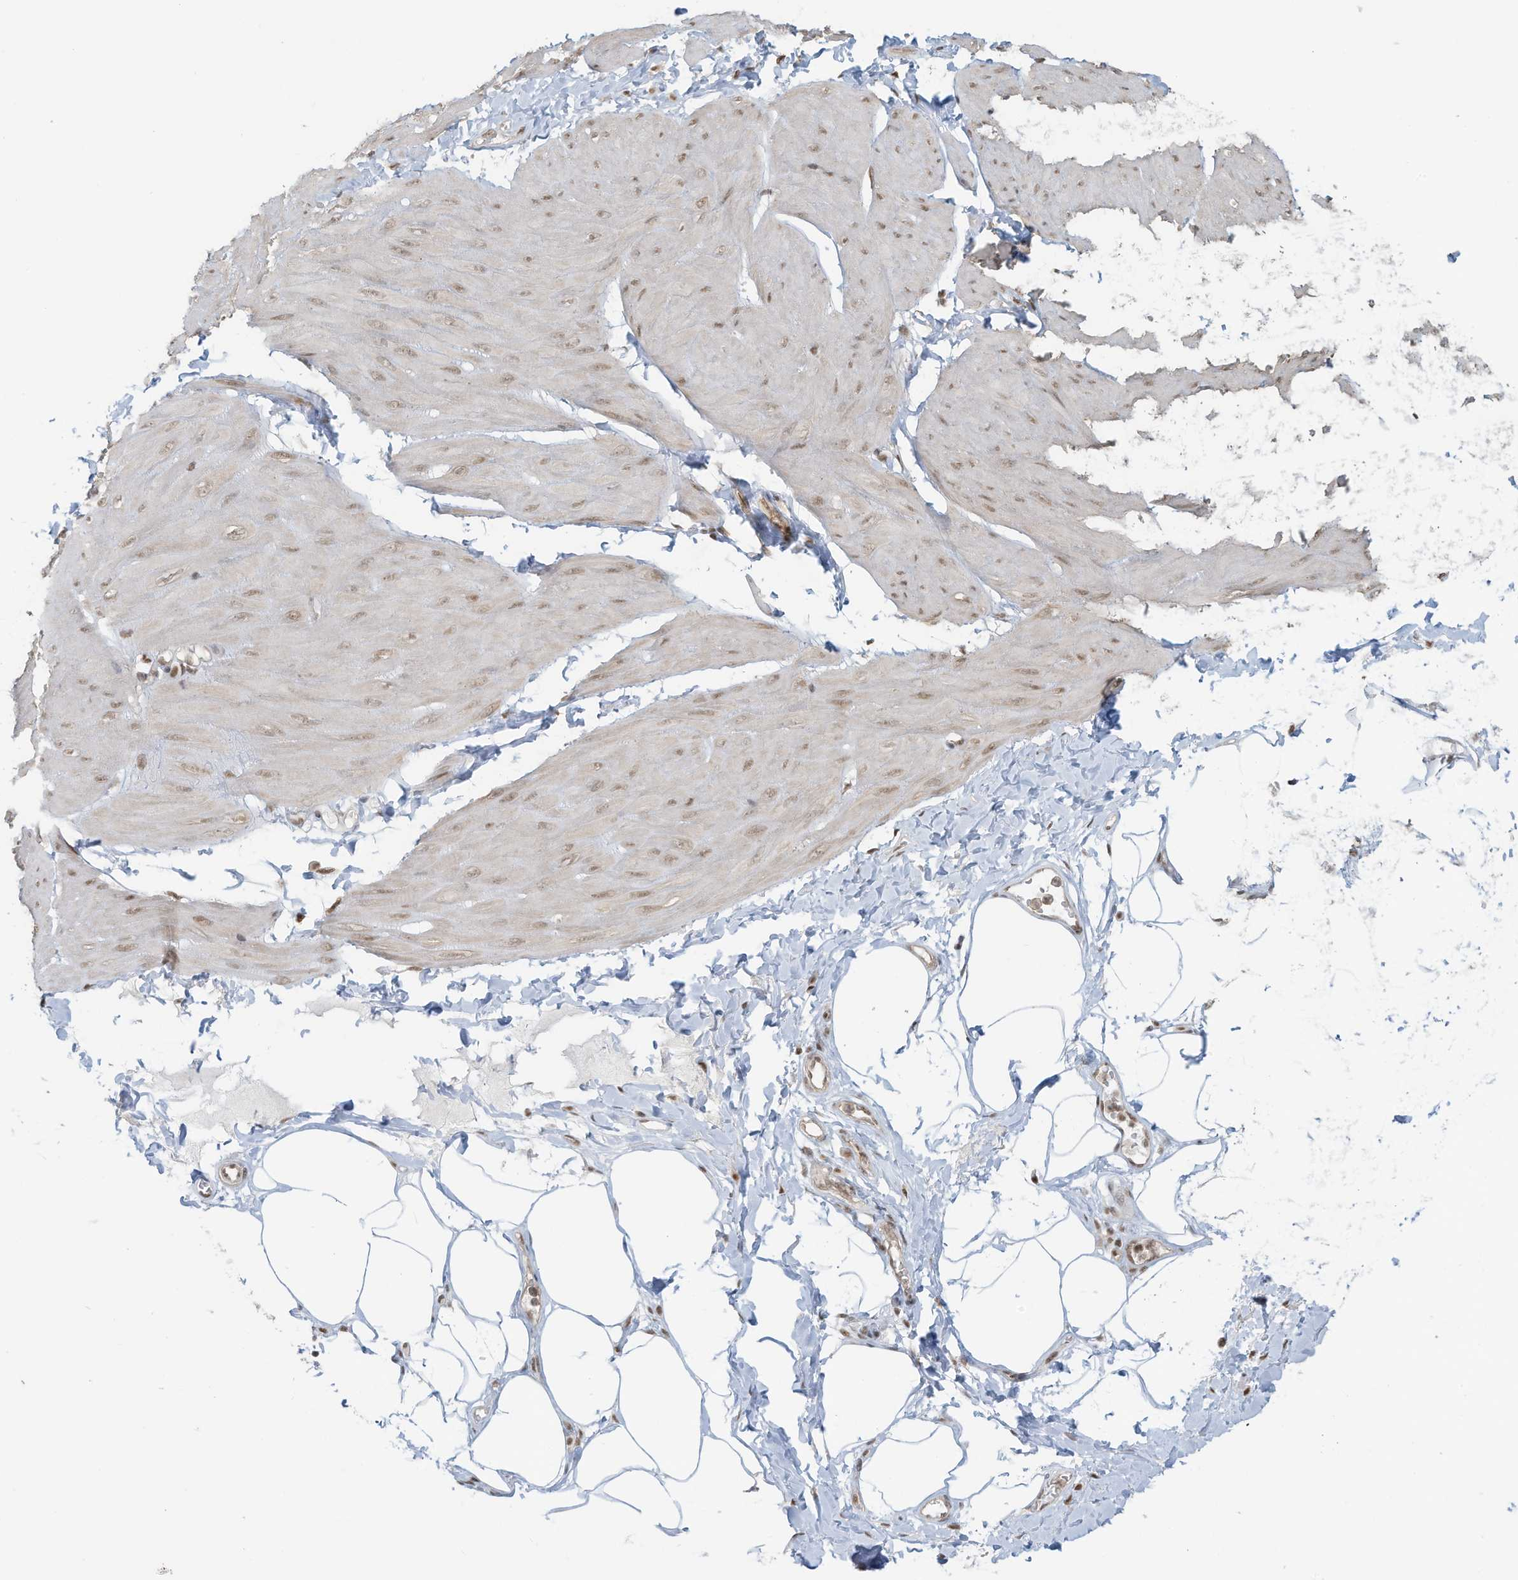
{"staining": {"intensity": "weak", "quantity": ">75%", "location": "nuclear"}, "tissue": "smooth muscle", "cell_type": "Smooth muscle cells", "image_type": "normal", "snomed": [{"axis": "morphology", "description": "Urothelial carcinoma, High grade"}, {"axis": "topography", "description": "Urinary bladder"}], "caption": "Brown immunohistochemical staining in unremarkable human smooth muscle displays weak nuclear expression in about >75% of smooth muscle cells.", "gene": "DBR1", "patient": {"sex": "male", "age": 46}}